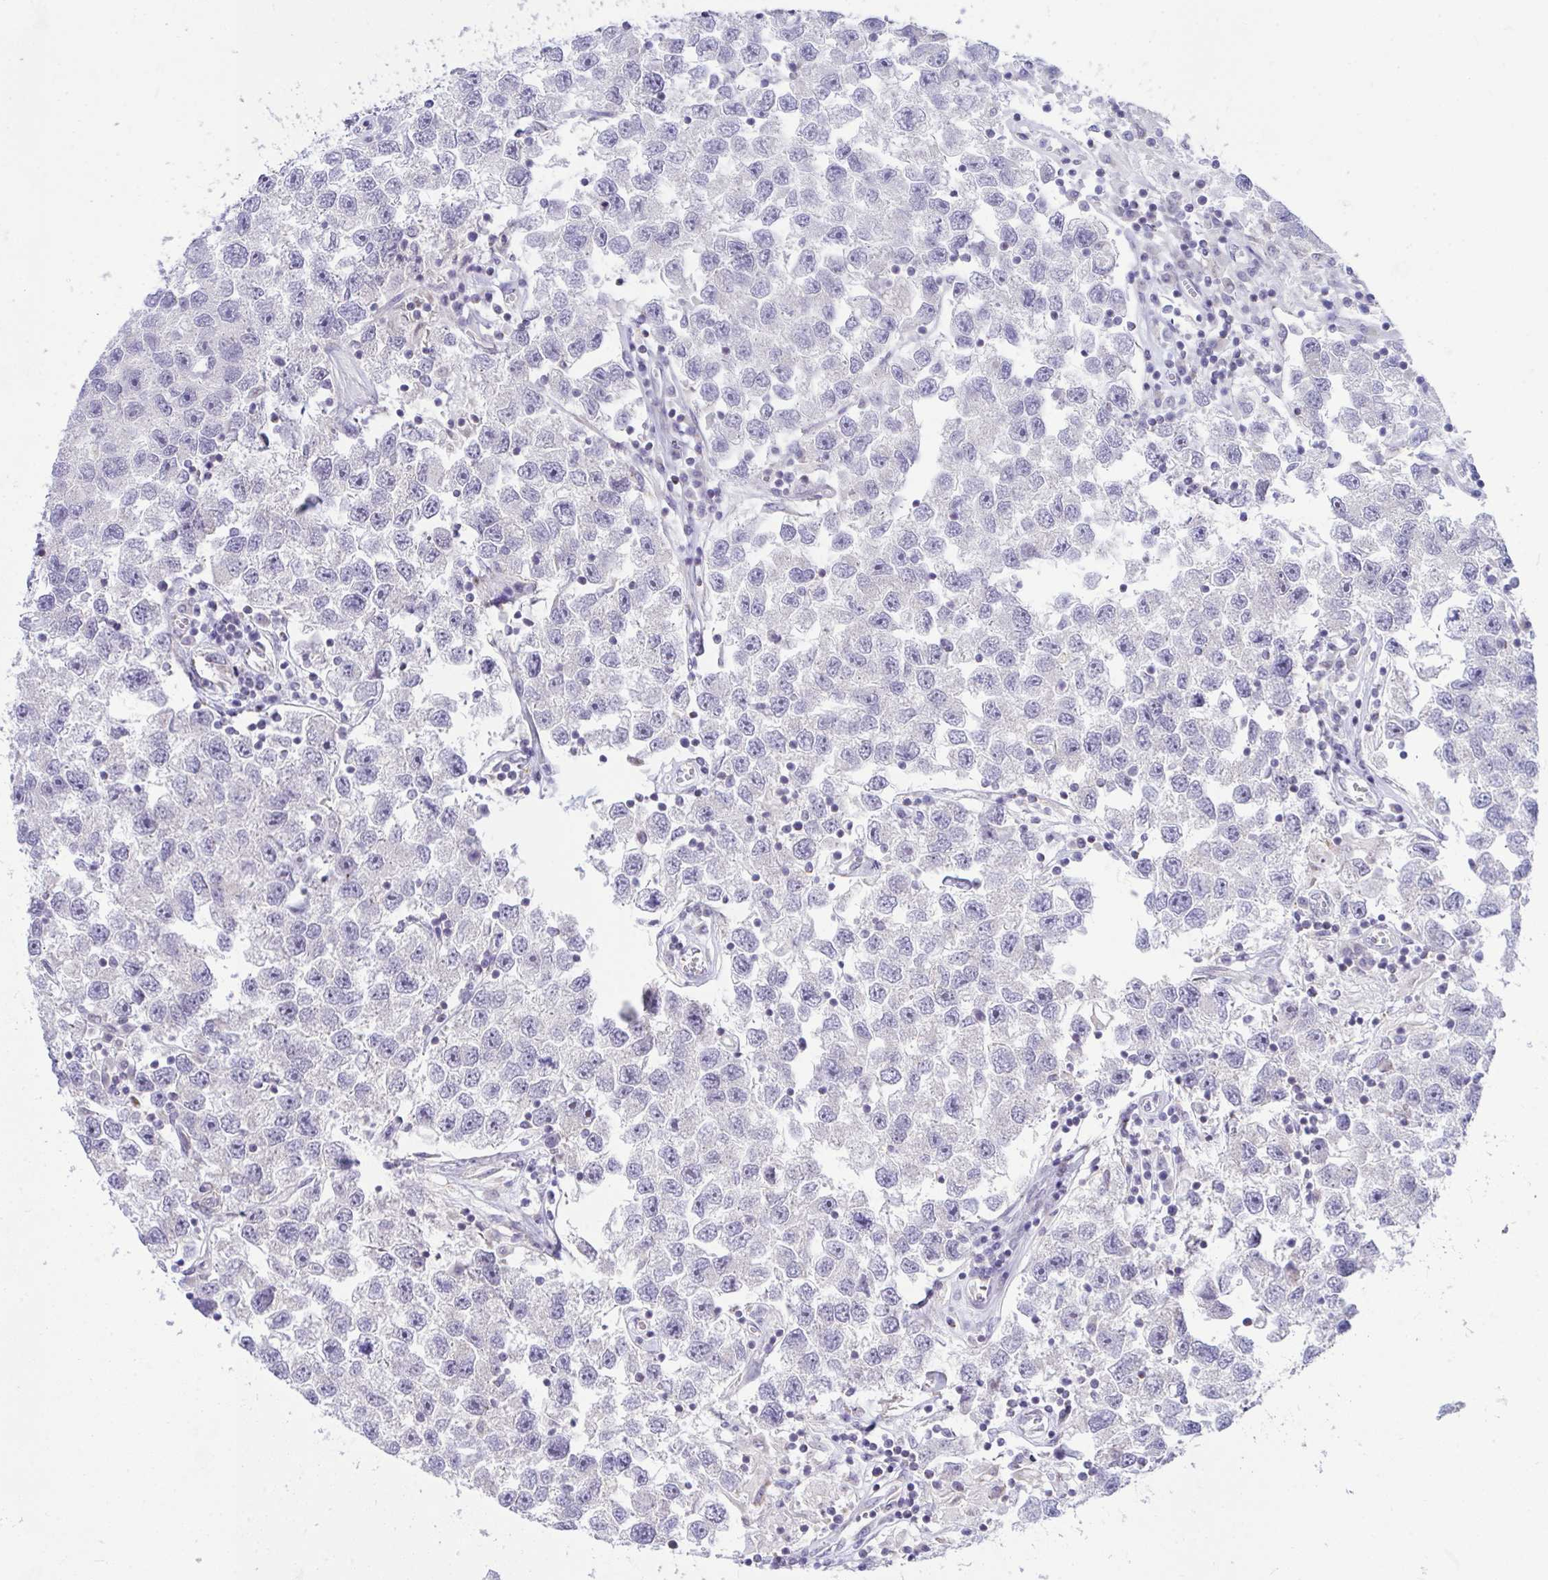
{"staining": {"intensity": "negative", "quantity": "none", "location": "none"}, "tissue": "testis cancer", "cell_type": "Tumor cells", "image_type": "cancer", "snomed": [{"axis": "morphology", "description": "Seminoma, NOS"}, {"axis": "topography", "description": "Testis"}], "caption": "Human seminoma (testis) stained for a protein using immunohistochemistry shows no staining in tumor cells.", "gene": "CEP63", "patient": {"sex": "male", "age": 26}}